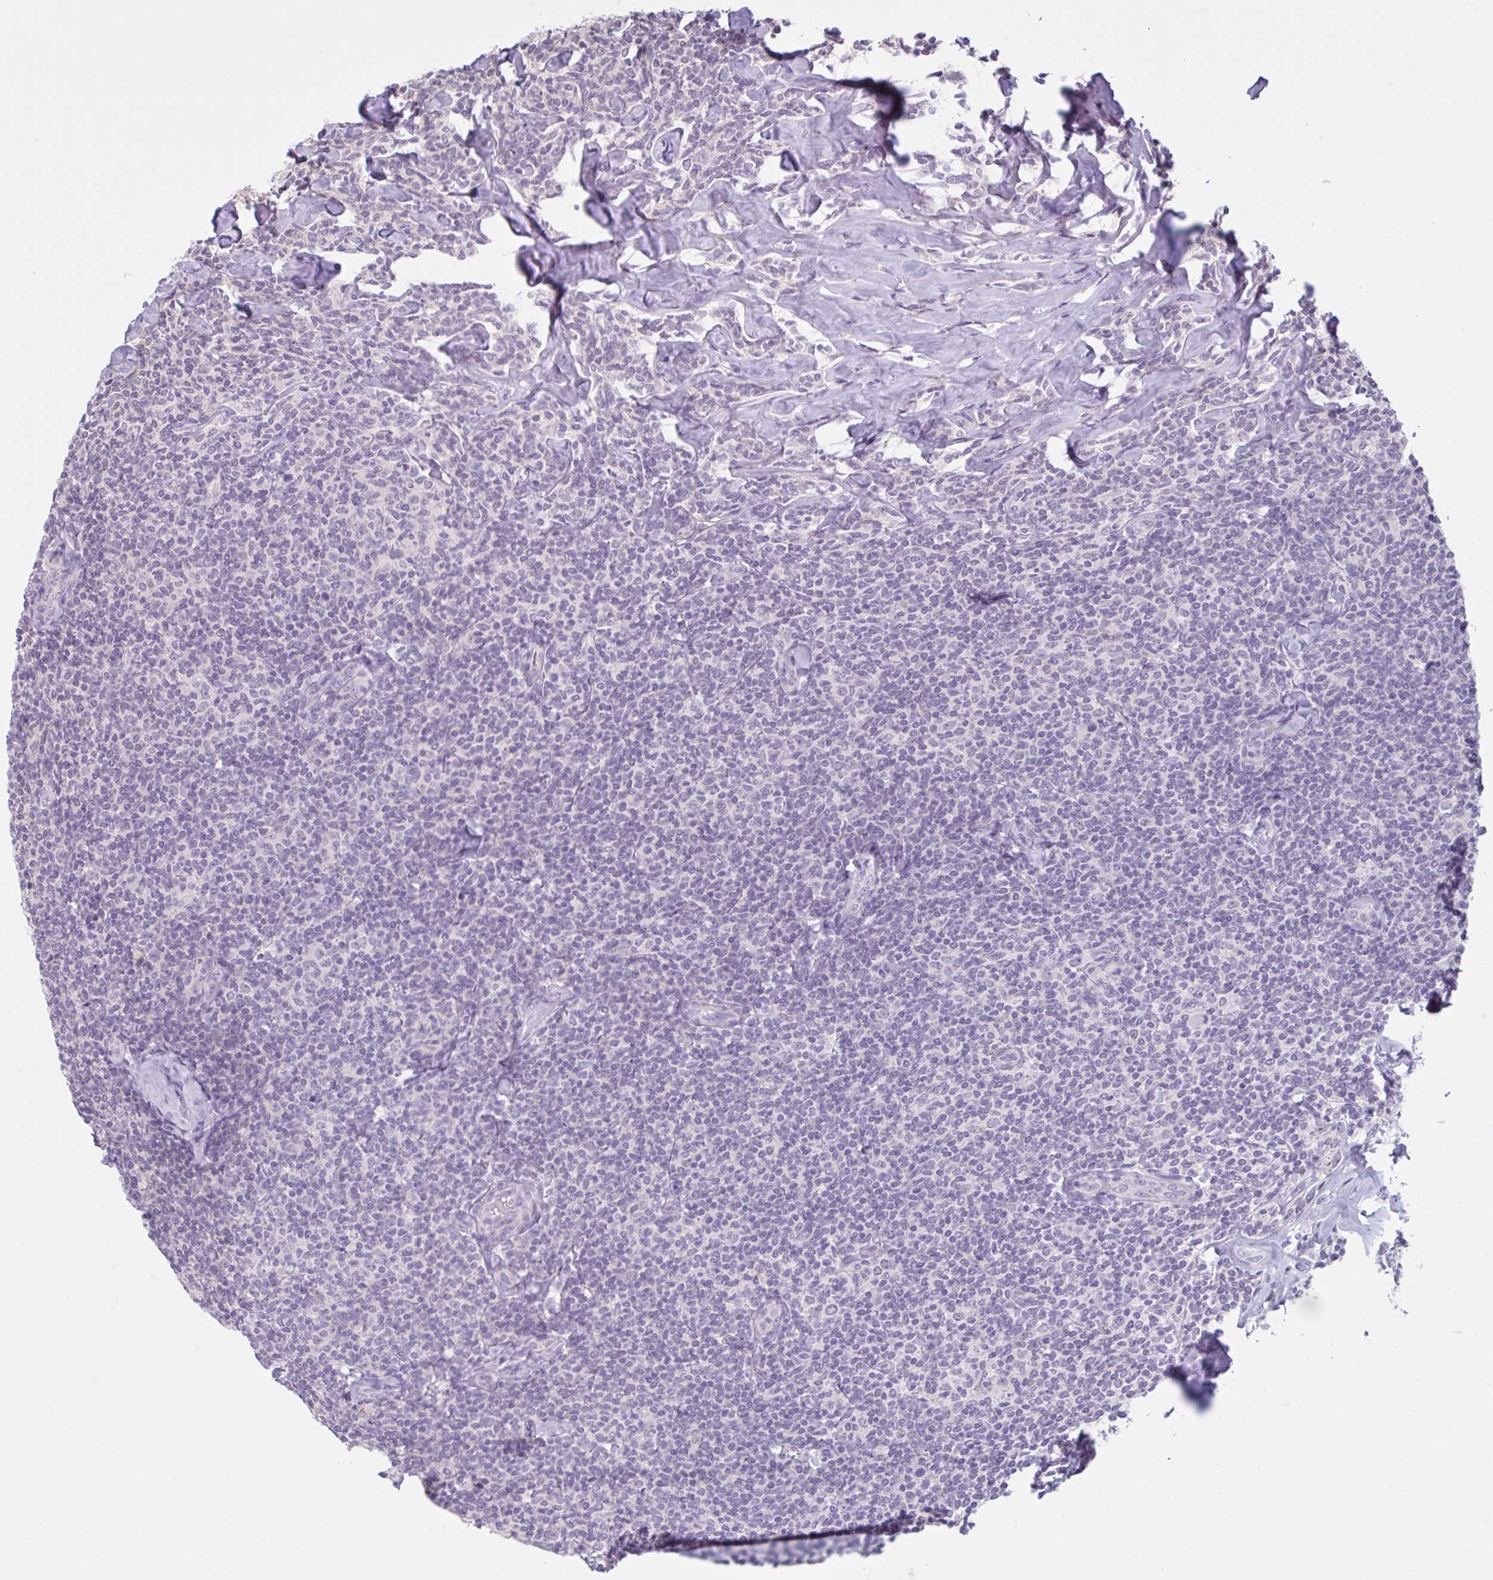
{"staining": {"intensity": "negative", "quantity": "none", "location": "none"}, "tissue": "lymphoma", "cell_type": "Tumor cells", "image_type": "cancer", "snomed": [{"axis": "morphology", "description": "Malignant lymphoma, non-Hodgkin's type, Low grade"}, {"axis": "topography", "description": "Lymph node"}], "caption": "Human lymphoma stained for a protein using immunohistochemistry shows no positivity in tumor cells.", "gene": "CDH19", "patient": {"sex": "female", "age": 56}}